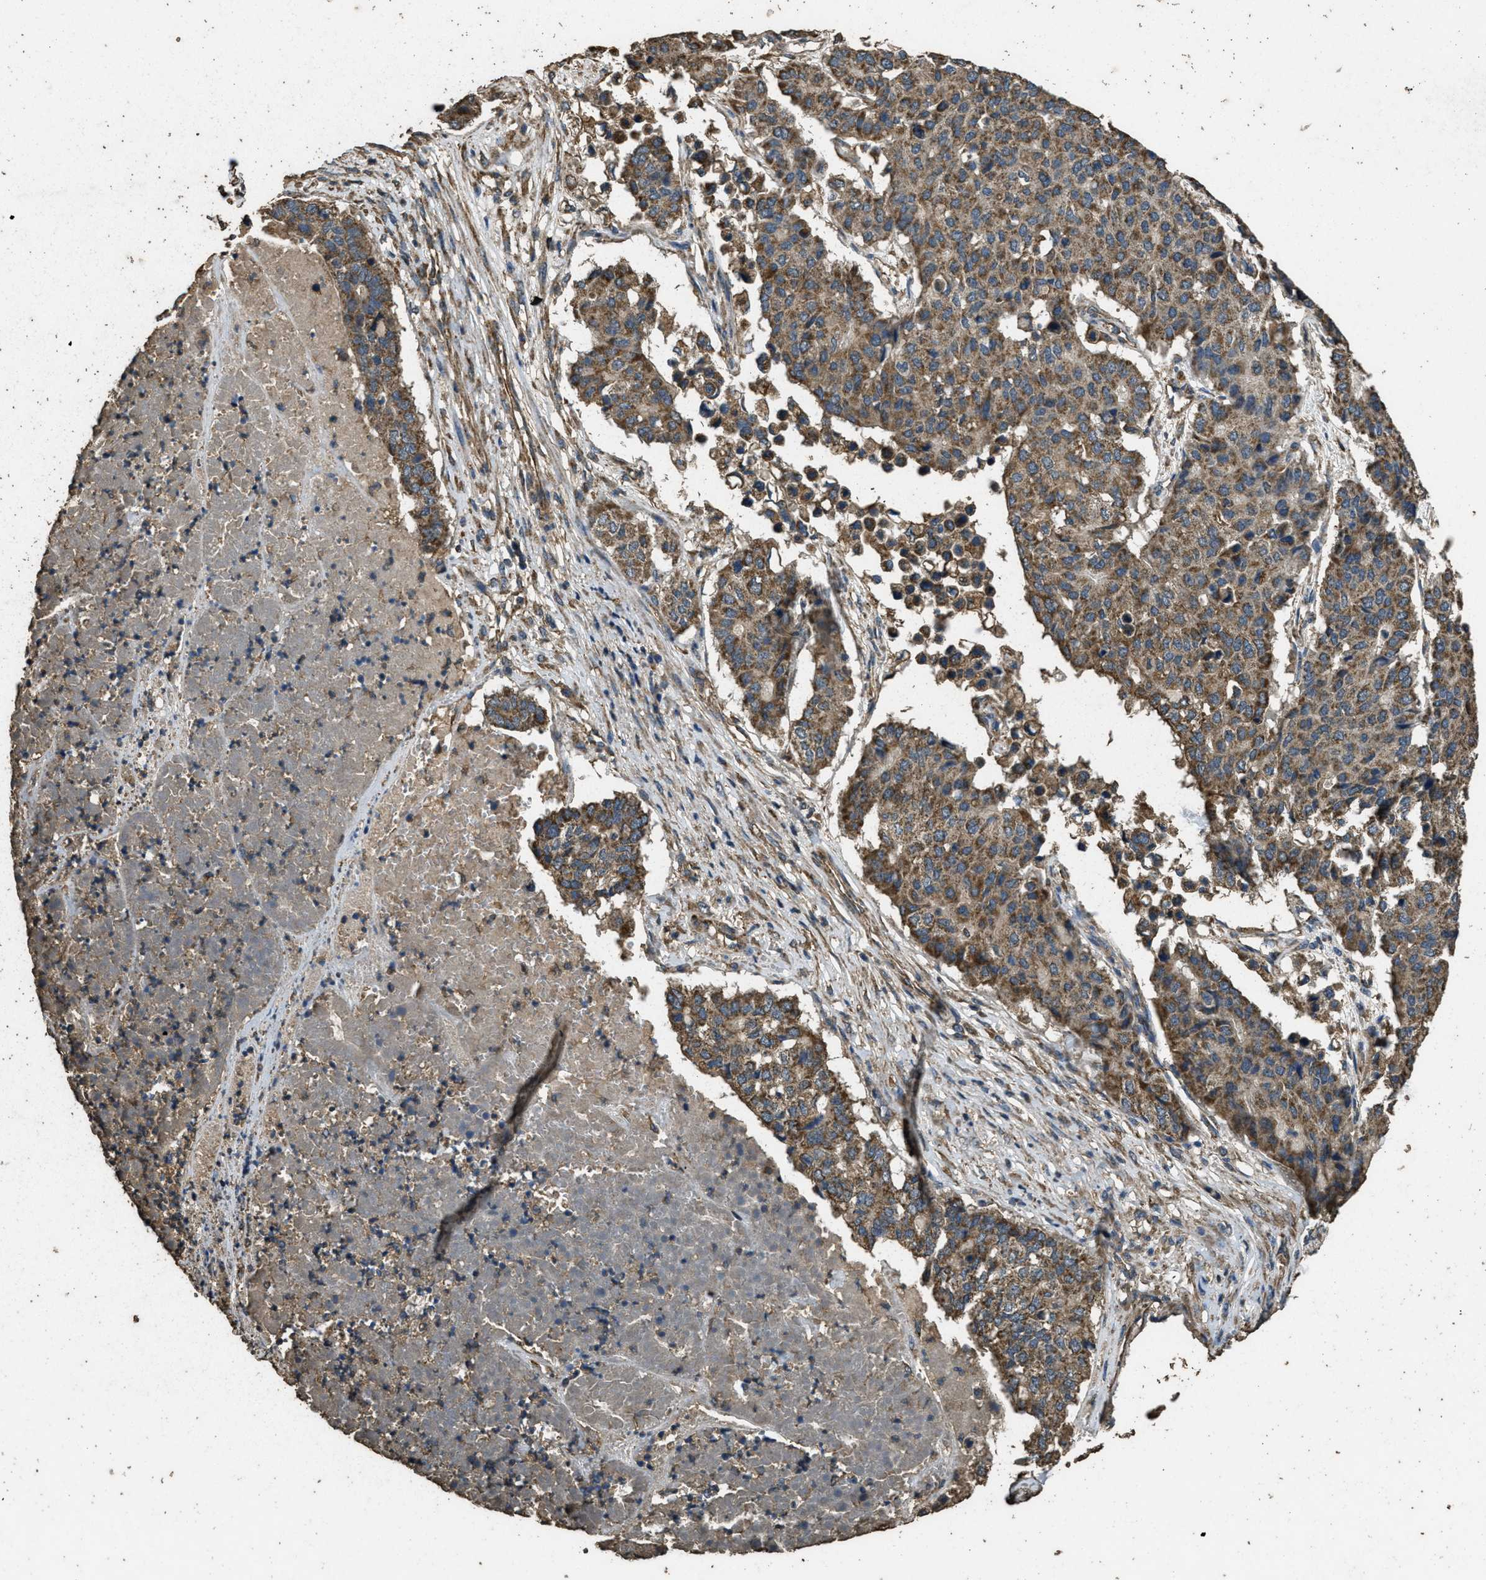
{"staining": {"intensity": "moderate", "quantity": ">75%", "location": "cytoplasmic/membranous"}, "tissue": "pancreatic cancer", "cell_type": "Tumor cells", "image_type": "cancer", "snomed": [{"axis": "morphology", "description": "Adenocarcinoma, NOS"}, {"axis": "topography", "description": "Pancreas"}], "caption": "Human adenocarcinoma (pancreatic) stained for a protein (brown) shows moderate cytoplasmic/membranous positive expression in about >75% of tumor cells.", "gene": "CYRIA", "patient": {"sex": "male", "age": 50}}